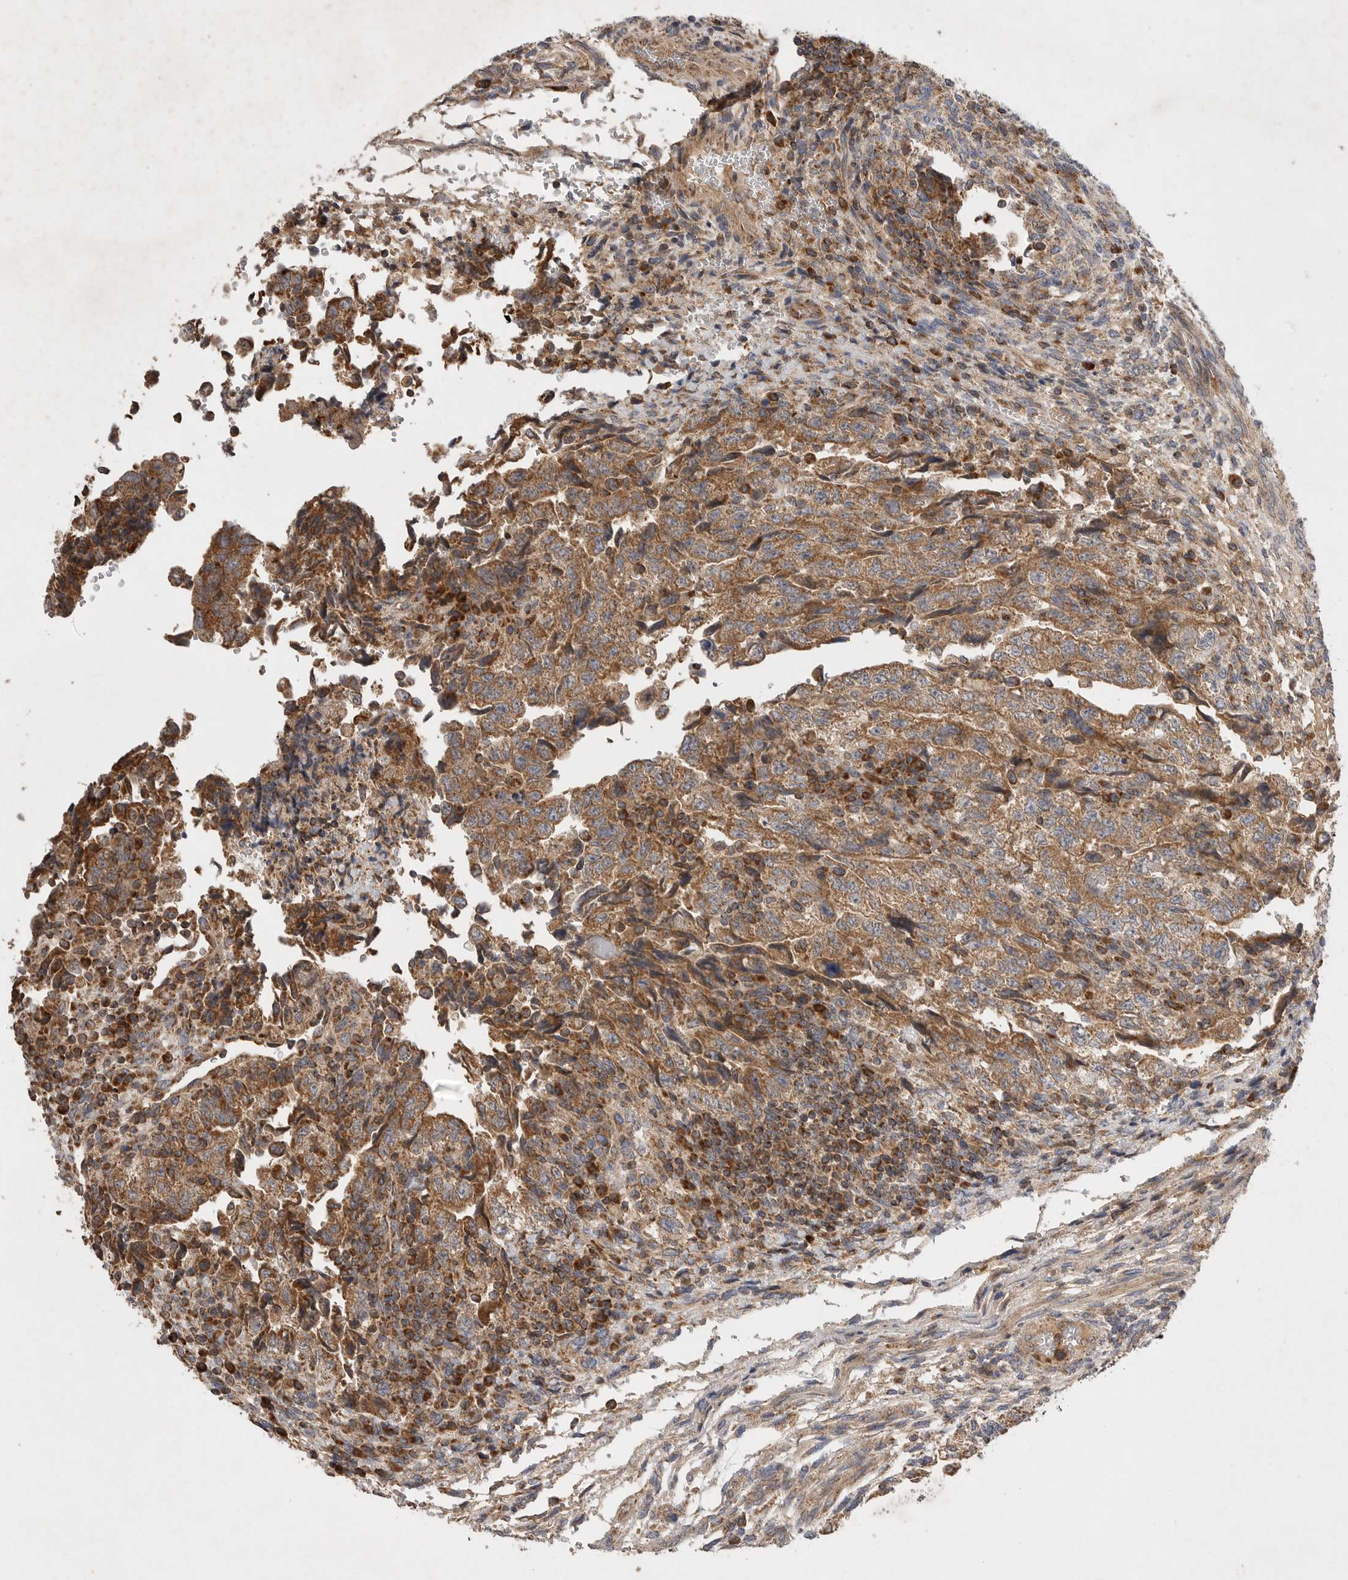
{"staining": {"intensity": "moderate", "quantity": ">75%", "location": "cytoplasmic/membranous"}, "tissue": "testis cancer", "cell_type": "Tumor cells", "image_type": "cancer", "snomed": [{"axis": "morphology", "description": "Normal tissue, NOS"}, {"axis": "morphology", "description": "Carcinoma, Embryonal, NOS"}, {"axis": "topography", "description": "Testis"}], "caption": "The histopathology image reveals staining of testis embryonal carcinoma, revealing moderate cytoplasmic/membranous protein expression (brown color) within tumor cells. (Stains: DAB in brown, nuclei in blue, Microscopy: brightfield microscopy at high magnification).", "gene": "KIF21B", "patient": {"sex": "male", "age": 36}}